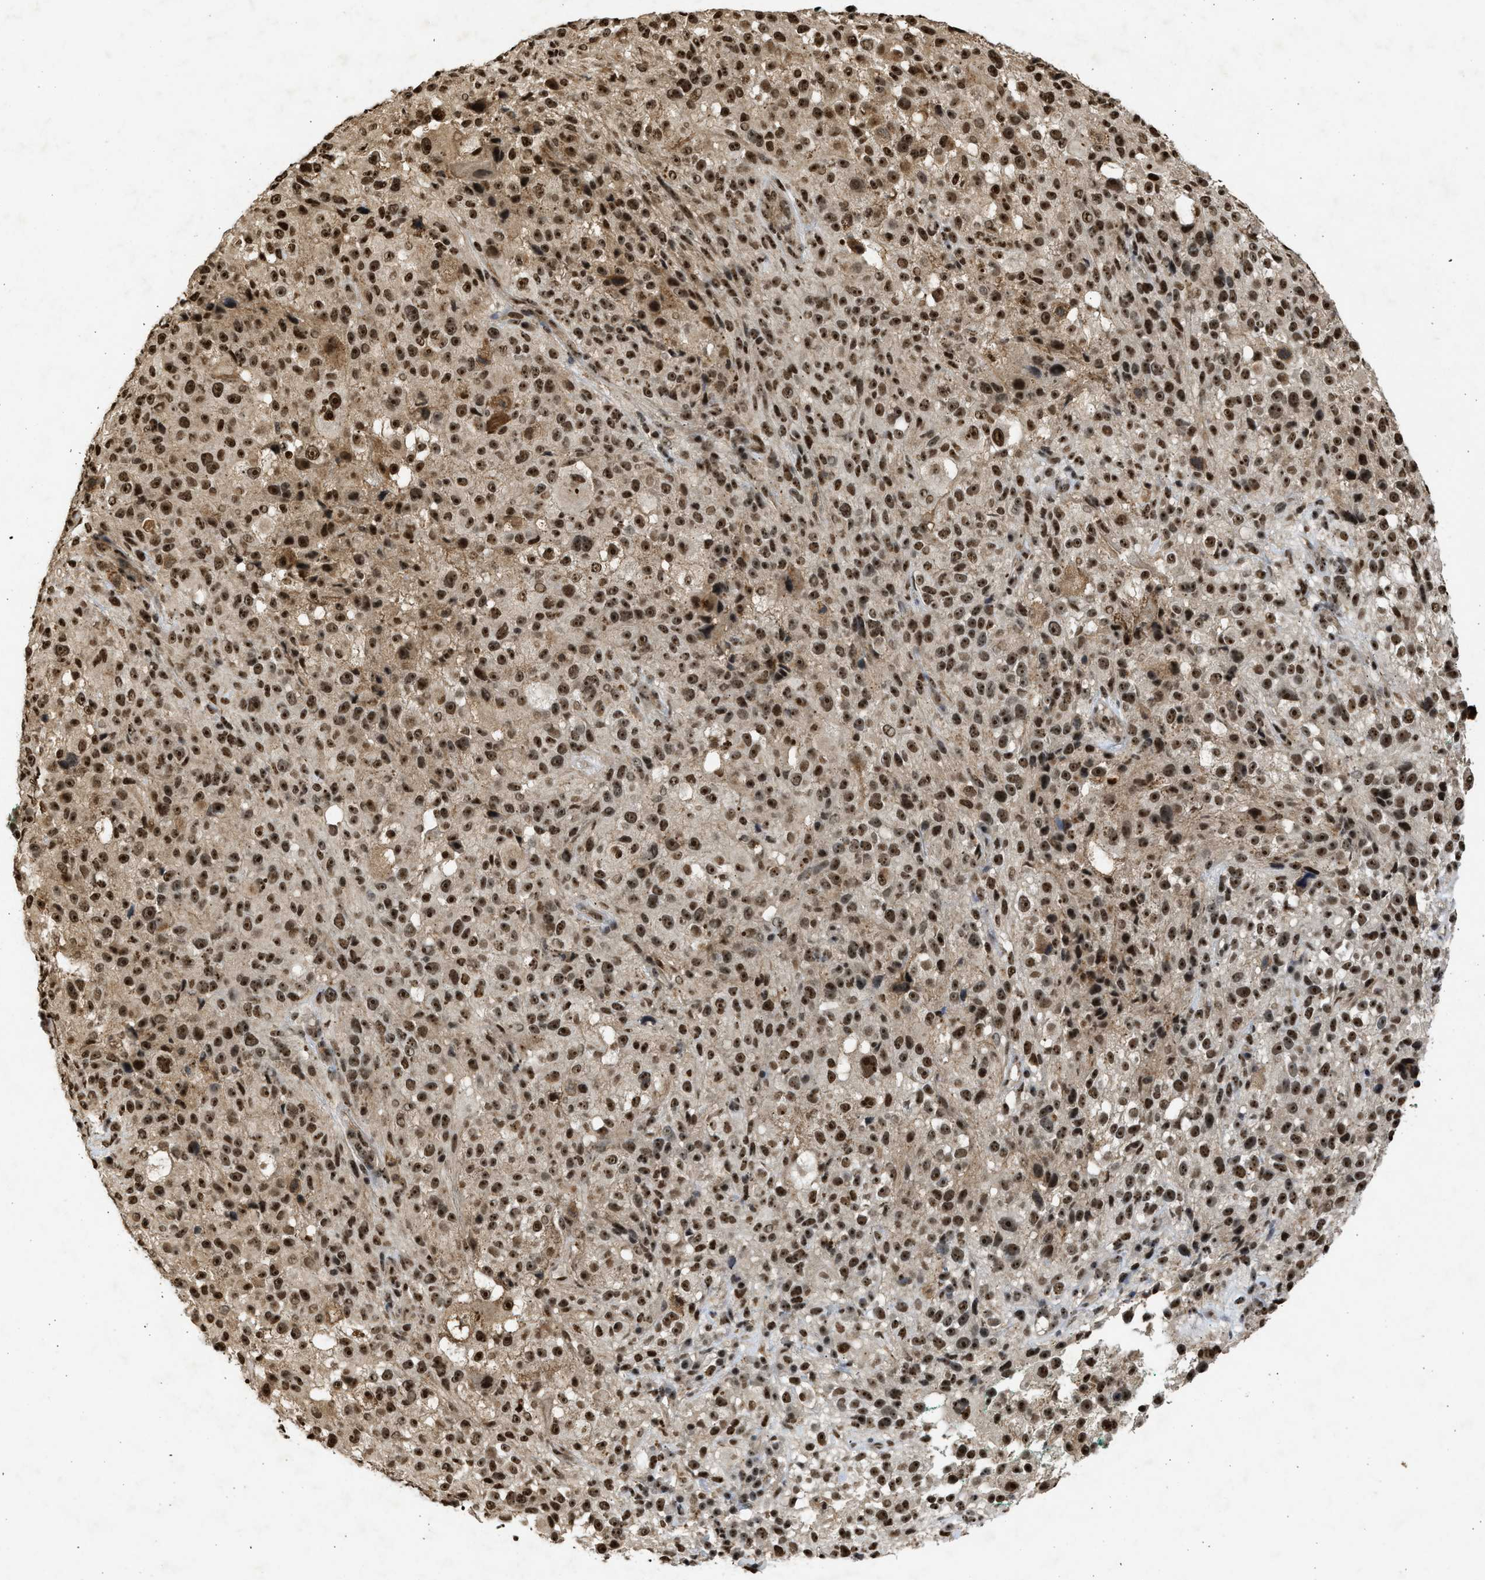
{"staining": {"intensity": "strong", "quantity": ">75%", "location": "cytoplasmic/membranous,nuclear"}, "tissue": "melanoma", "cell_type": "Tumor cells", "image_type": "cancer", "snomed": [{"axis": "morphology", "description": "Necrosis, NOS"}, {"axis": "morphology", "description": "Malignant melanoma, NOS"}, {"axis": "topography", "description": "Skin"}], "caption": "Malignant melanoma stained for a protein reveals strong cytoplasmic/membranous and nuclear positivity in tumor cells.", "gene": "TFDP2", "patient": {"sex": "female", "age": 87}}